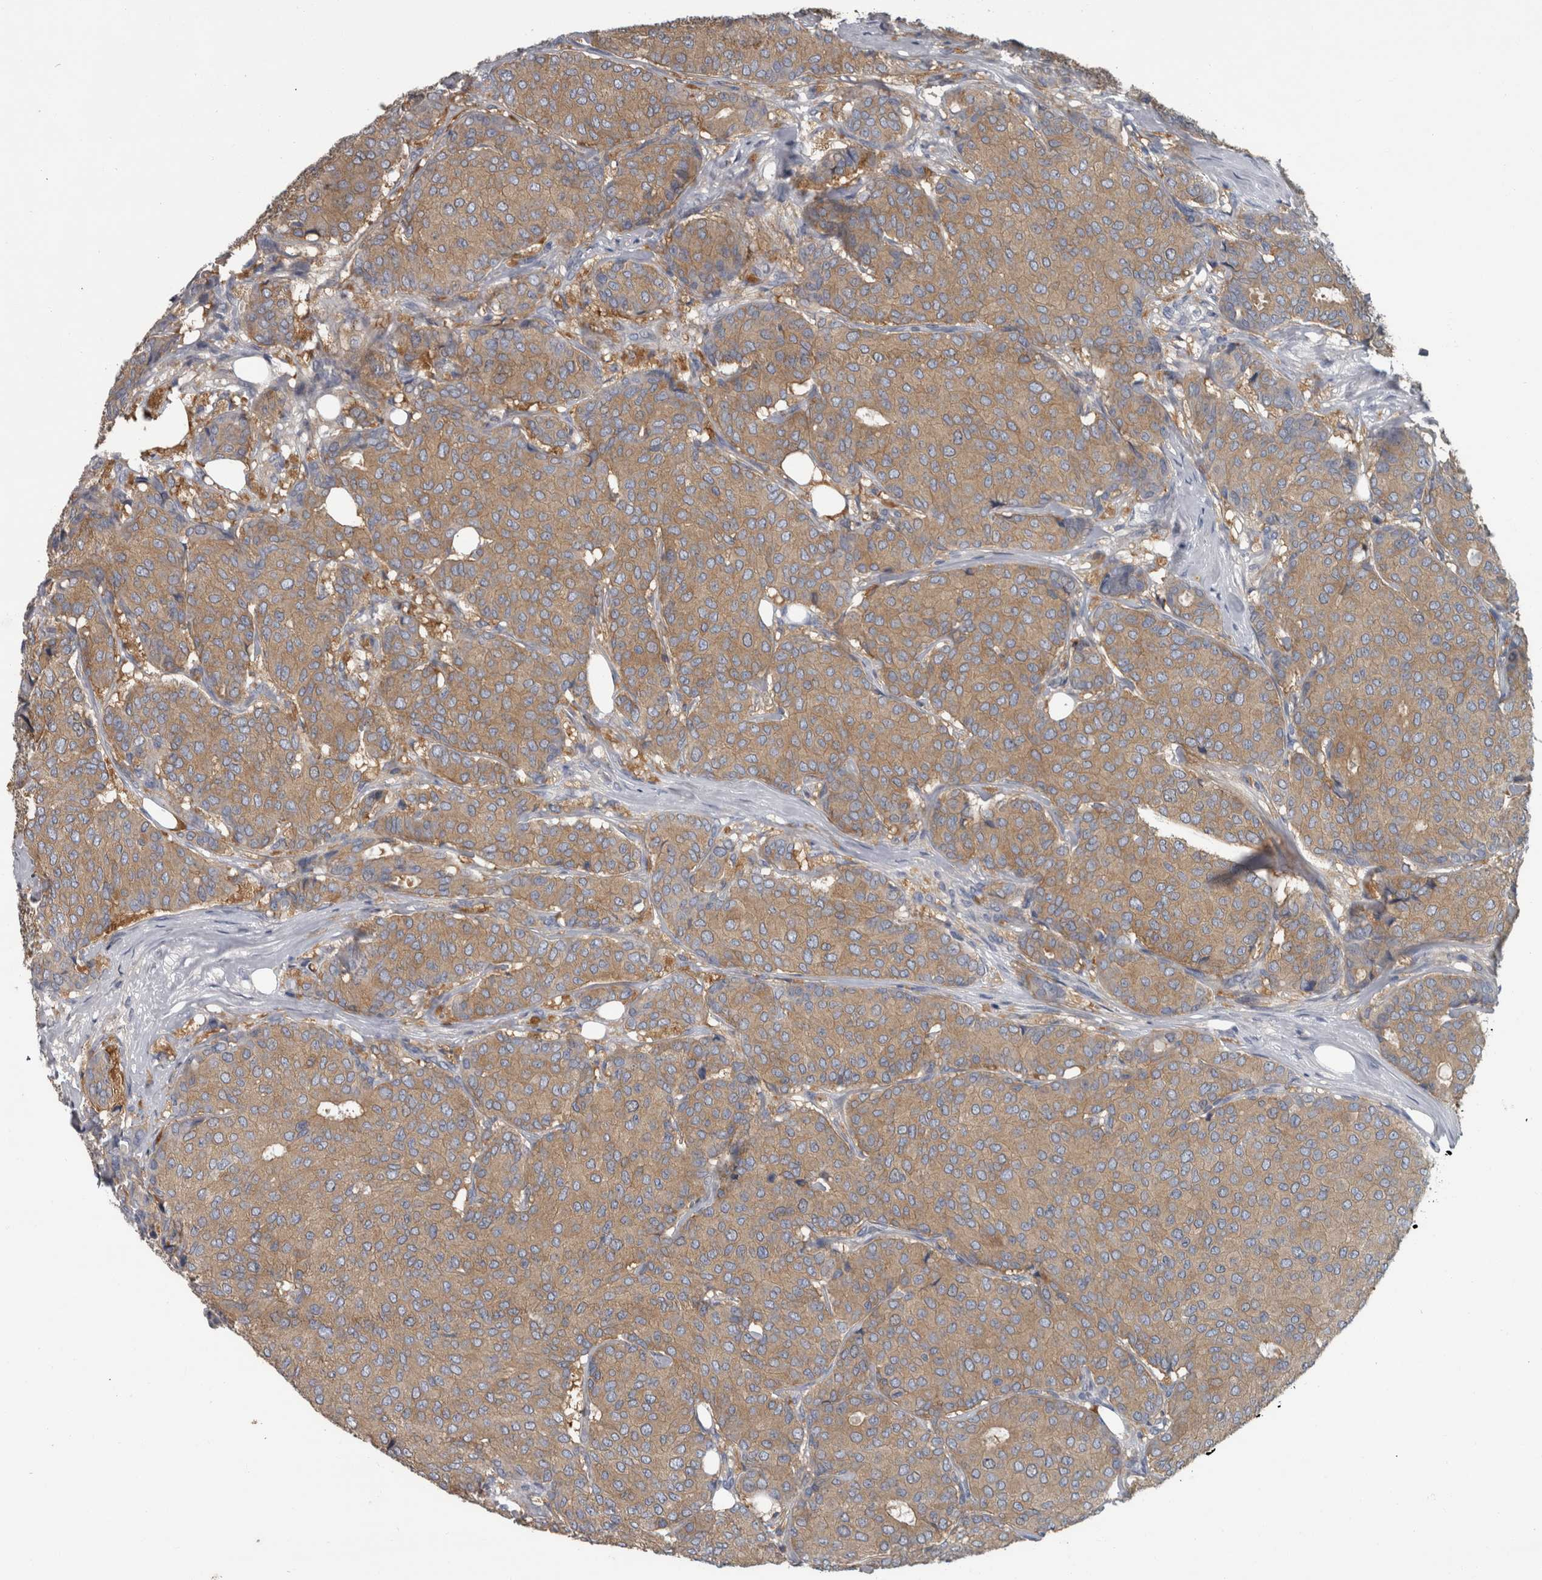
{"staining": {"intensity": "moderate", "quantity": ">75%", "location": "cytoplasmic/membranous"}, "tissue": "breast cancer", "cell_type": "Tumor cells", "image_type": "cancer", "snomed": [{"axis": "morphology", "description": "Duct carcinoma"}, {"axis": "topography", "description": "Breast"}], "caption": "The micrograph displays a brown stain indicating the presence of a protein in the cytoplasmic/membranous of tumor cells in breast cancer (intraductal carcinoma). The staining was performed using DAB to visualize the protein expression in brown, while the nuclei were stained in blue with hematoxylin (Magnification: 20x).", "gene": "EFEMP2", "patient": {"sex": "female", "age": 75}}